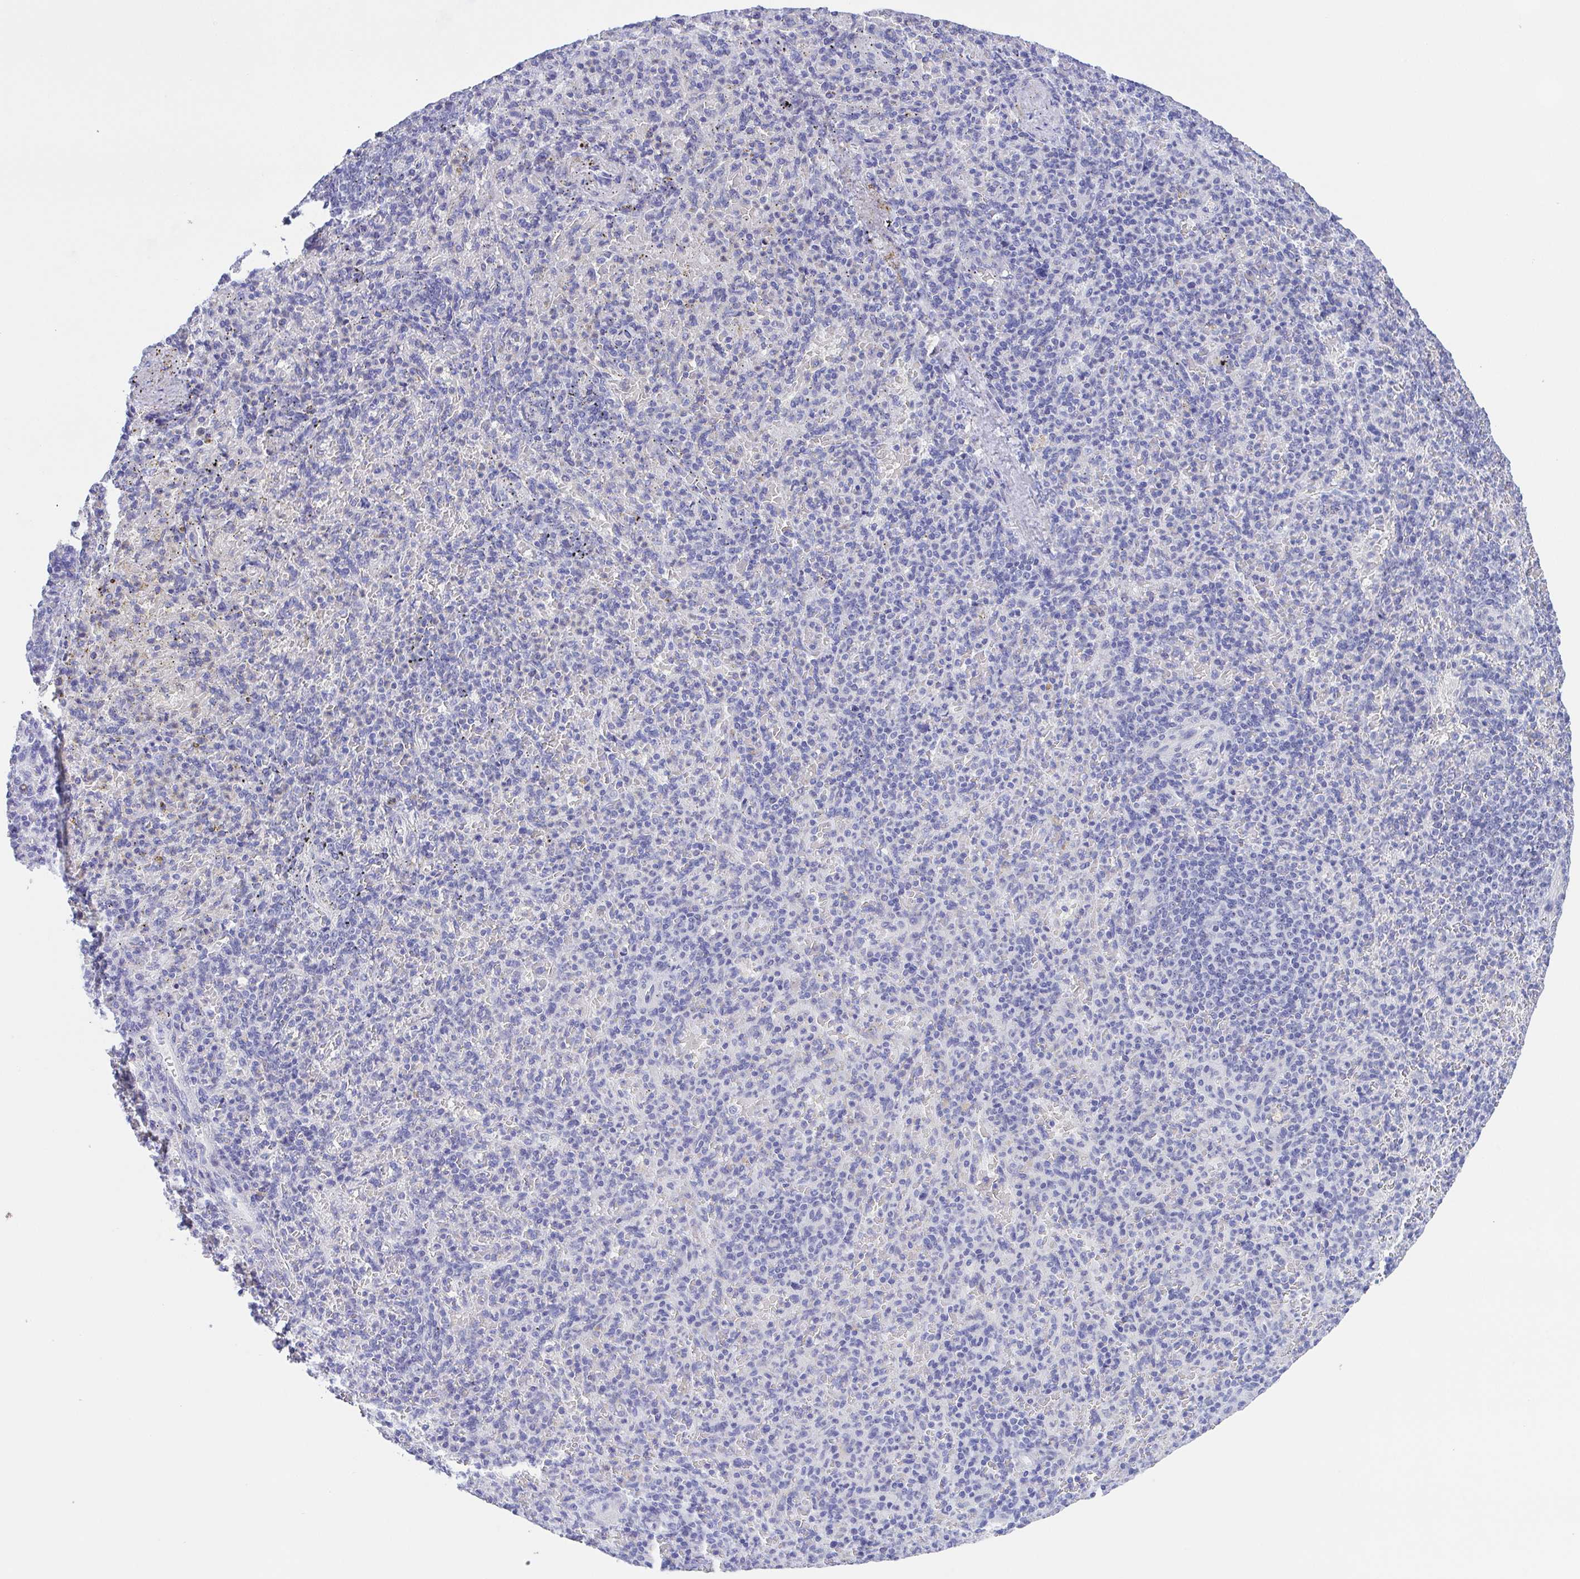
{"staining": {"intensity": "negative", "quantity": "none", "location": "none"}, "tissue": "spleen", "cell_type": "Cells in red pulp", "image_type": "normal", "snomed": [{"axis": "morphology", "description": "Normal tissue, NOS"}, {"axis": "topography", "description": "Spleen"}], "caption": "IHC histopathology image of normal human spleen stained for a protein (brown), which demonstrates no expression in cells in red pulp.", "gene": "MUCL3", "patient": {"sex": "female", "age": 74}}